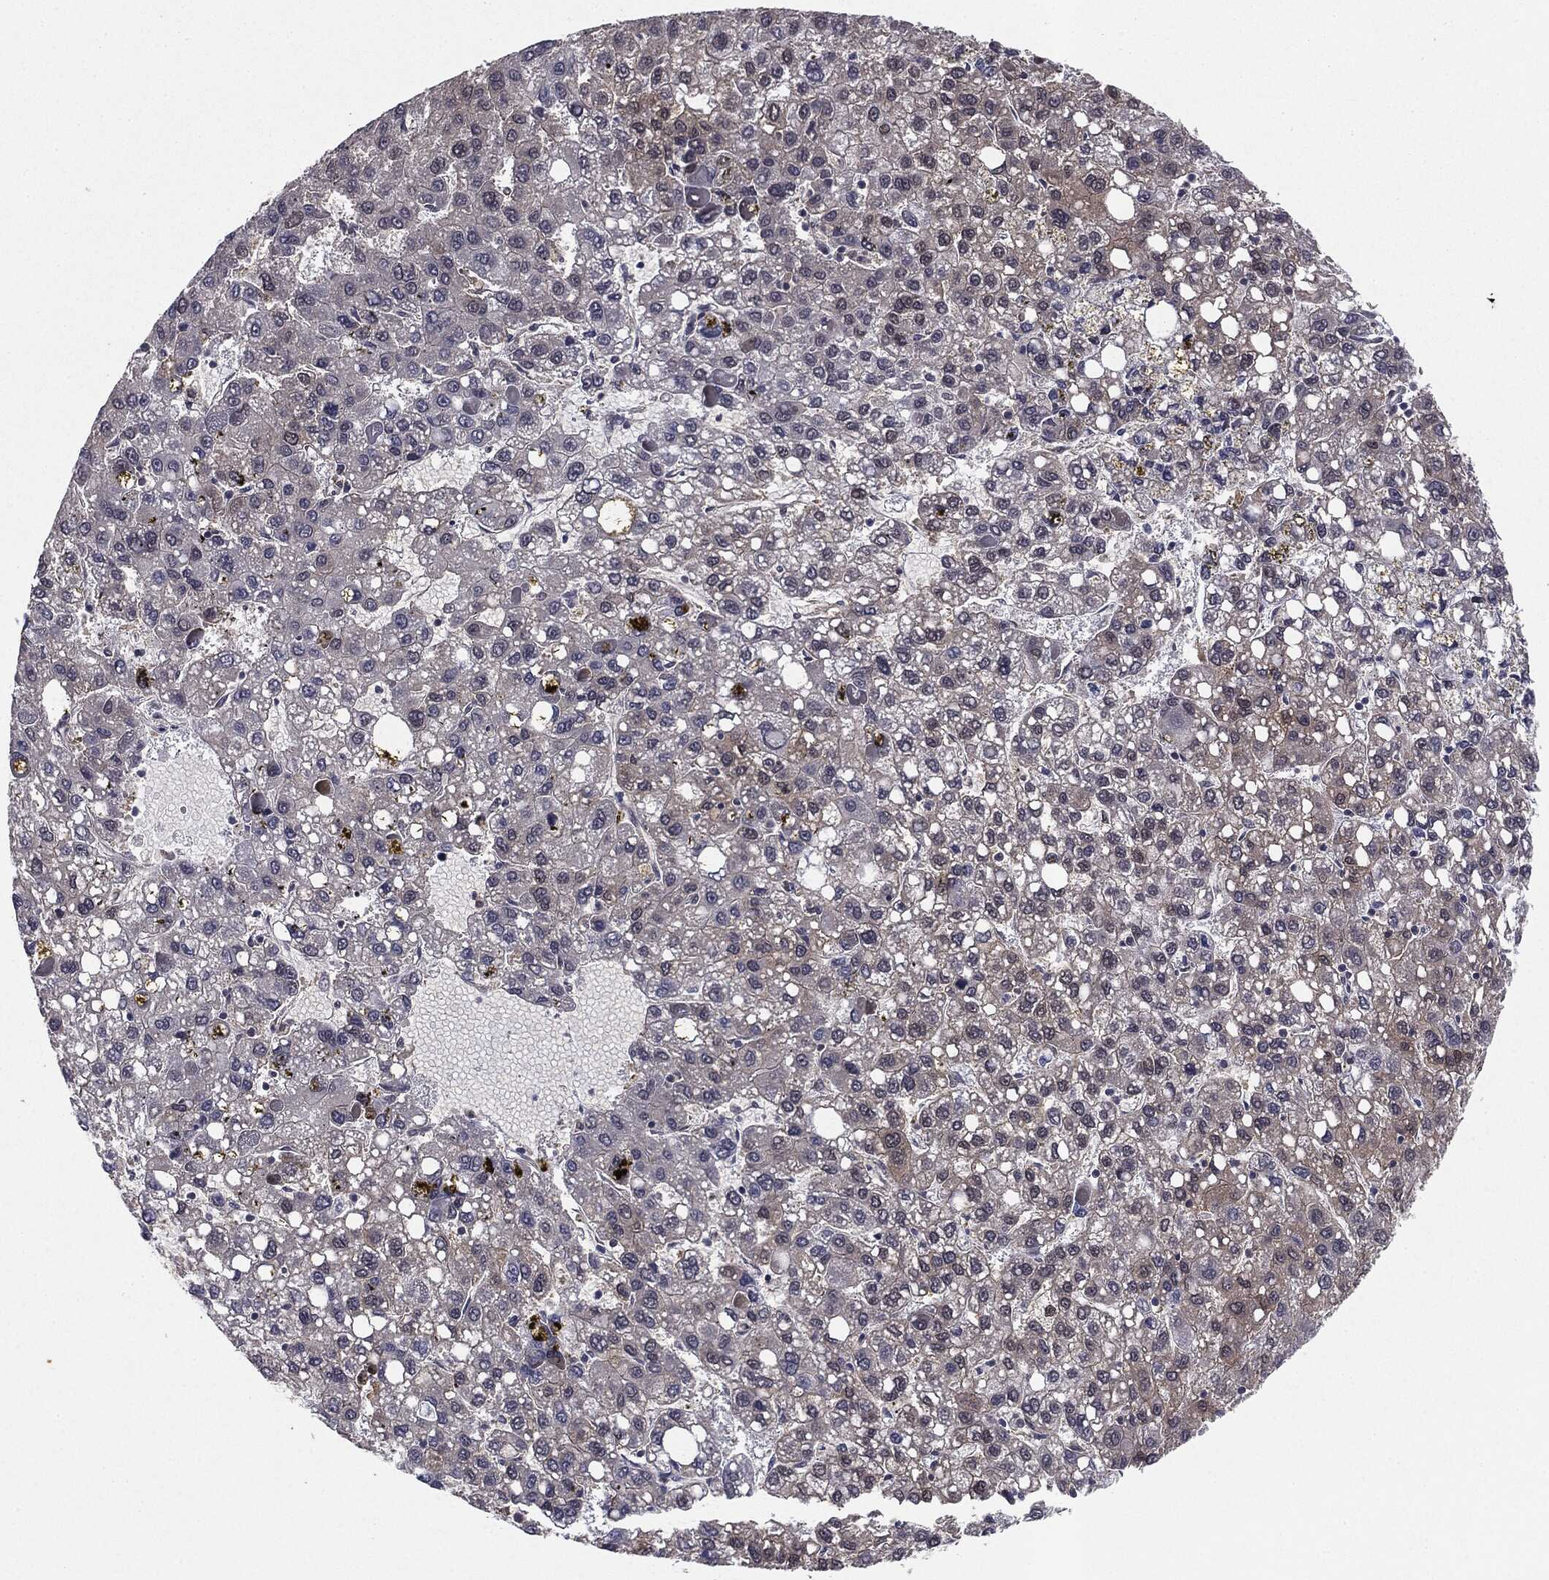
{"staining": {"intensity": "negative", "quantity": "none", "location": "none"}, "tissue": "liver cancer", "cell_type": "Tumor cells", "image_type": "cancer", "snomed": [{"axis": "morphology", "description": "Carcinoma, Hepatocellular, NOS"}, {"axis": "topography", "description": "Liver"}], "caption": "This histopathology image is of liver cancer (hepatocellular carcinoma) stained with immunohistochemistry (IHC) to label a protein in brown with the nuclei are counter-stained blue. There is no positivity in tumor cells.", "gene": "KRT7", "patient": {"sex": "female", "age": 82}}